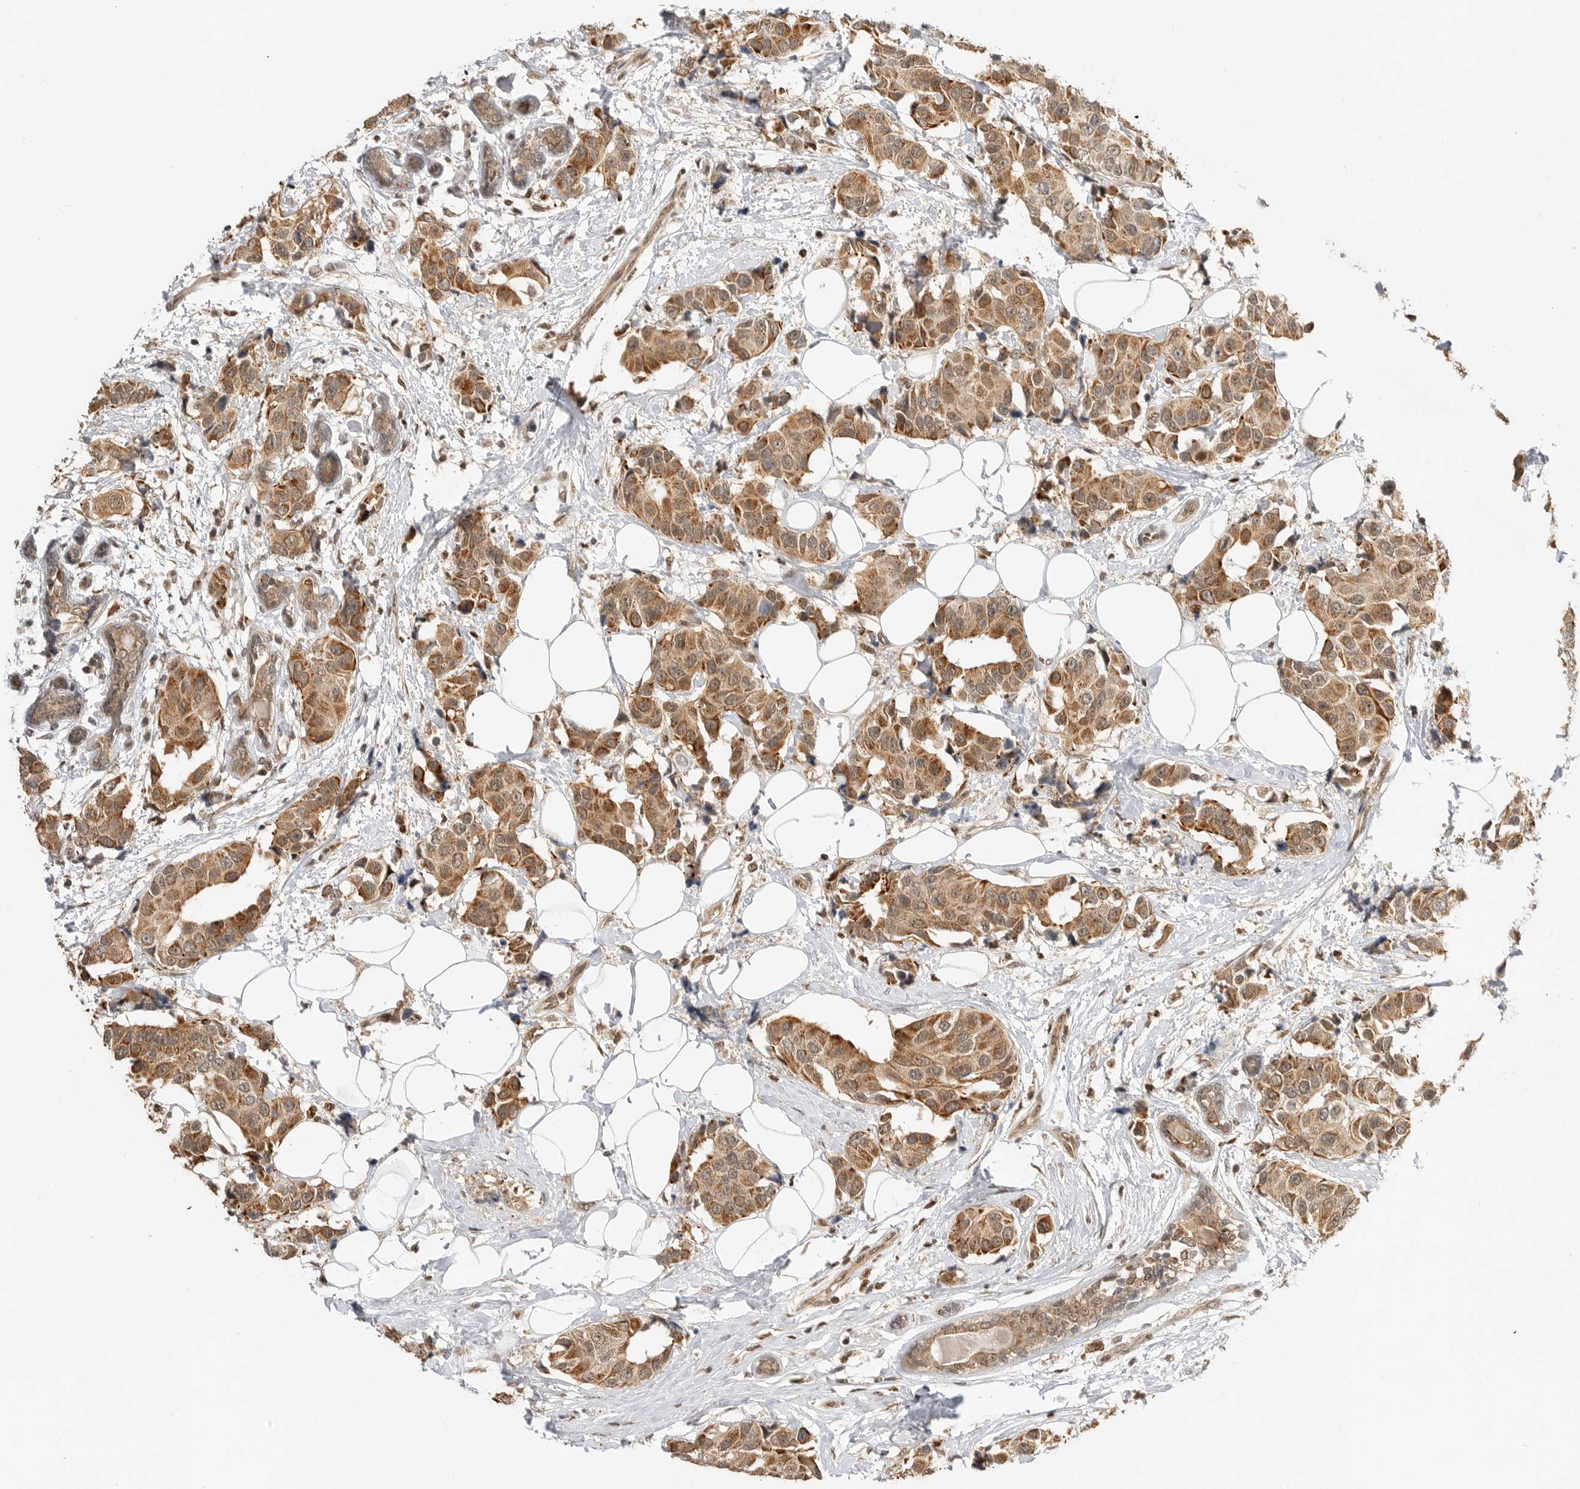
{"staining": {"intensity": "moderate", "quantity": ">75%", "location": "cytoplasmic/membranous"}, "tissue": "breast cancer", "cell_type": "Tumor cells", "image_type": "cancer", "snomed": [{"axis": "morphology", "description": "Normal tissue, NOS"}, {"axis": "morphology", "description": "Duct carcinoma"}, {"axis": "topography", "description": "Breast"}], "caption": "Human breast cancer (invasive ductal carcinoma) stained with a brown dye shows moderate cytoplasmic/membranous positive staining in approximately >75% of tumor cells.", "gene": "ALKAL1", "patient": {"sex": "female", "age": 39}}